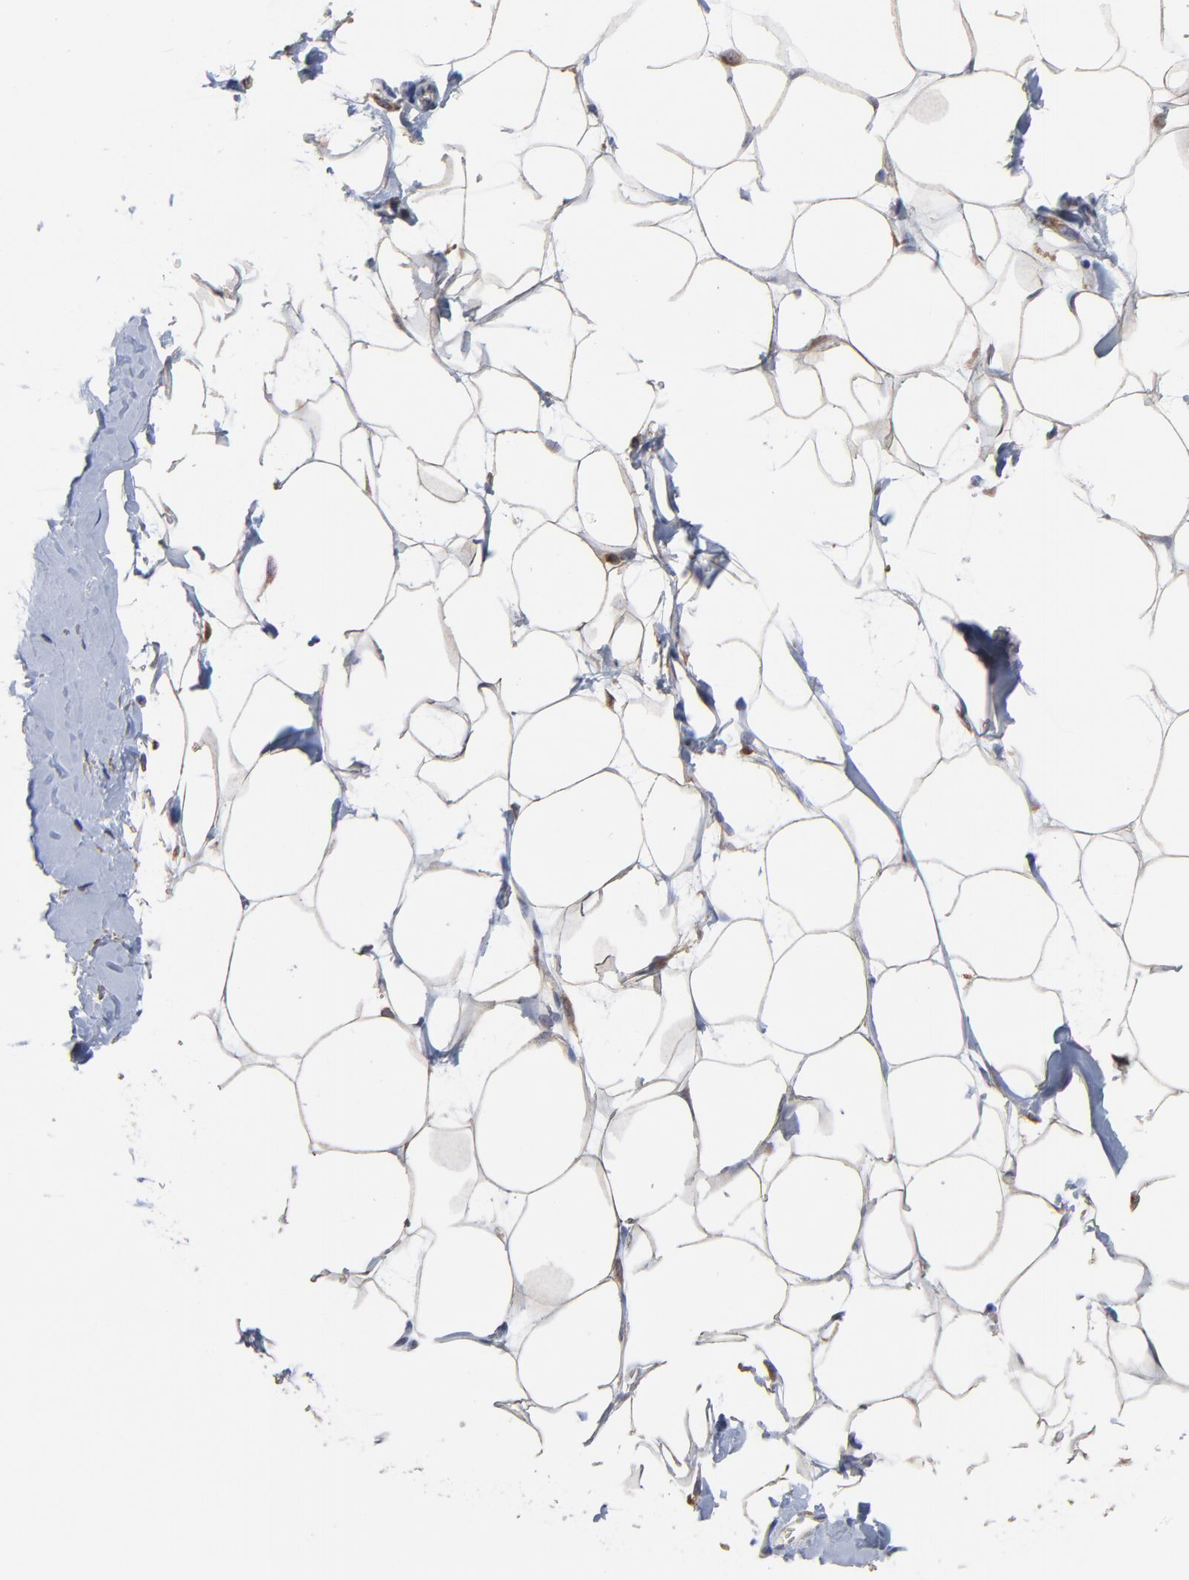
{"staining": {"intensity": "weak", "quantity": "25%-75%", "location": "cytoplasmic/membranous"}, "tissue": "breast", "cell_type": "Adipocytes", "image_type": "normal", "snomed": [{"axis": "morphology", "description": "Normal tissue, NOS"}, {"axis": "topography", "description": "Breast"}, {"axis": "topography", "description": "Adipose tissue"}], "caption": "Normal breast reveals weak cytoplasmic/membranous expression in about 25%-75% of adipocytes, visualized by immunohistochemistry. (Stains: DAB (3,3'-diaminobenzidine) in brown, nuclei in blue, Microscopy: brightfield microscopy at high magnification).", "gene": "RAB9A", "patient": {"sex": "female", "age": 25}}